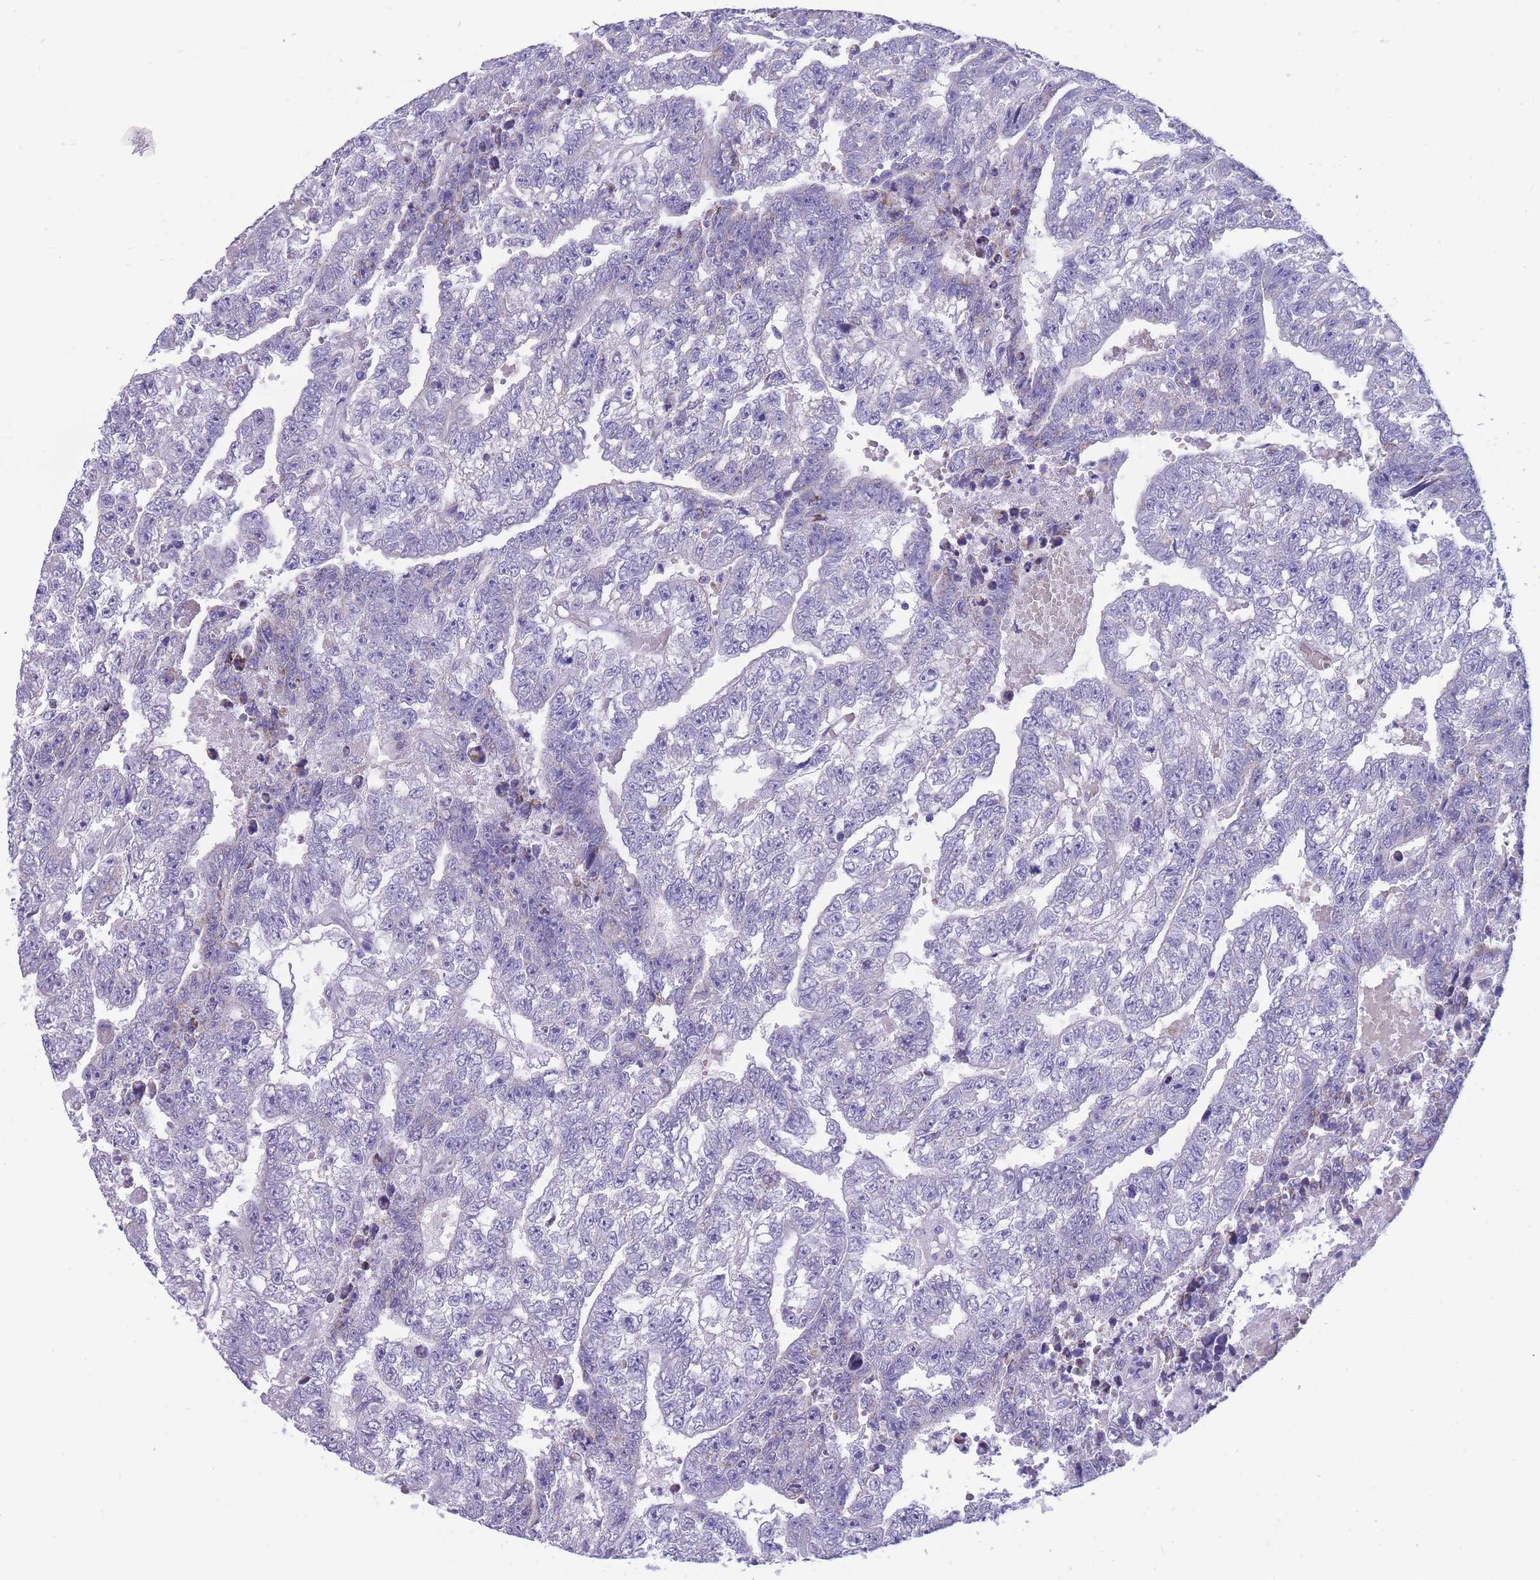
{"staining": {"intensity": "negative", "quantity": "none", "location": "none"}, "tissue": "testis cancer", "cell_type": "Tumor cells", "image_type": "cancer", "snomed": [{"axis": "morphology", "description": "Carcinoma, Embryonal, NOS"}, {"axis": "topography", "description": "Testis"}], "caption": "Immunohistochemical staining of human embryonal carcinoma (testis) demonstrates no significant expression in tumor cells.", "gene": "INTS2", "patient": {"sex": "male", "age": 25}}